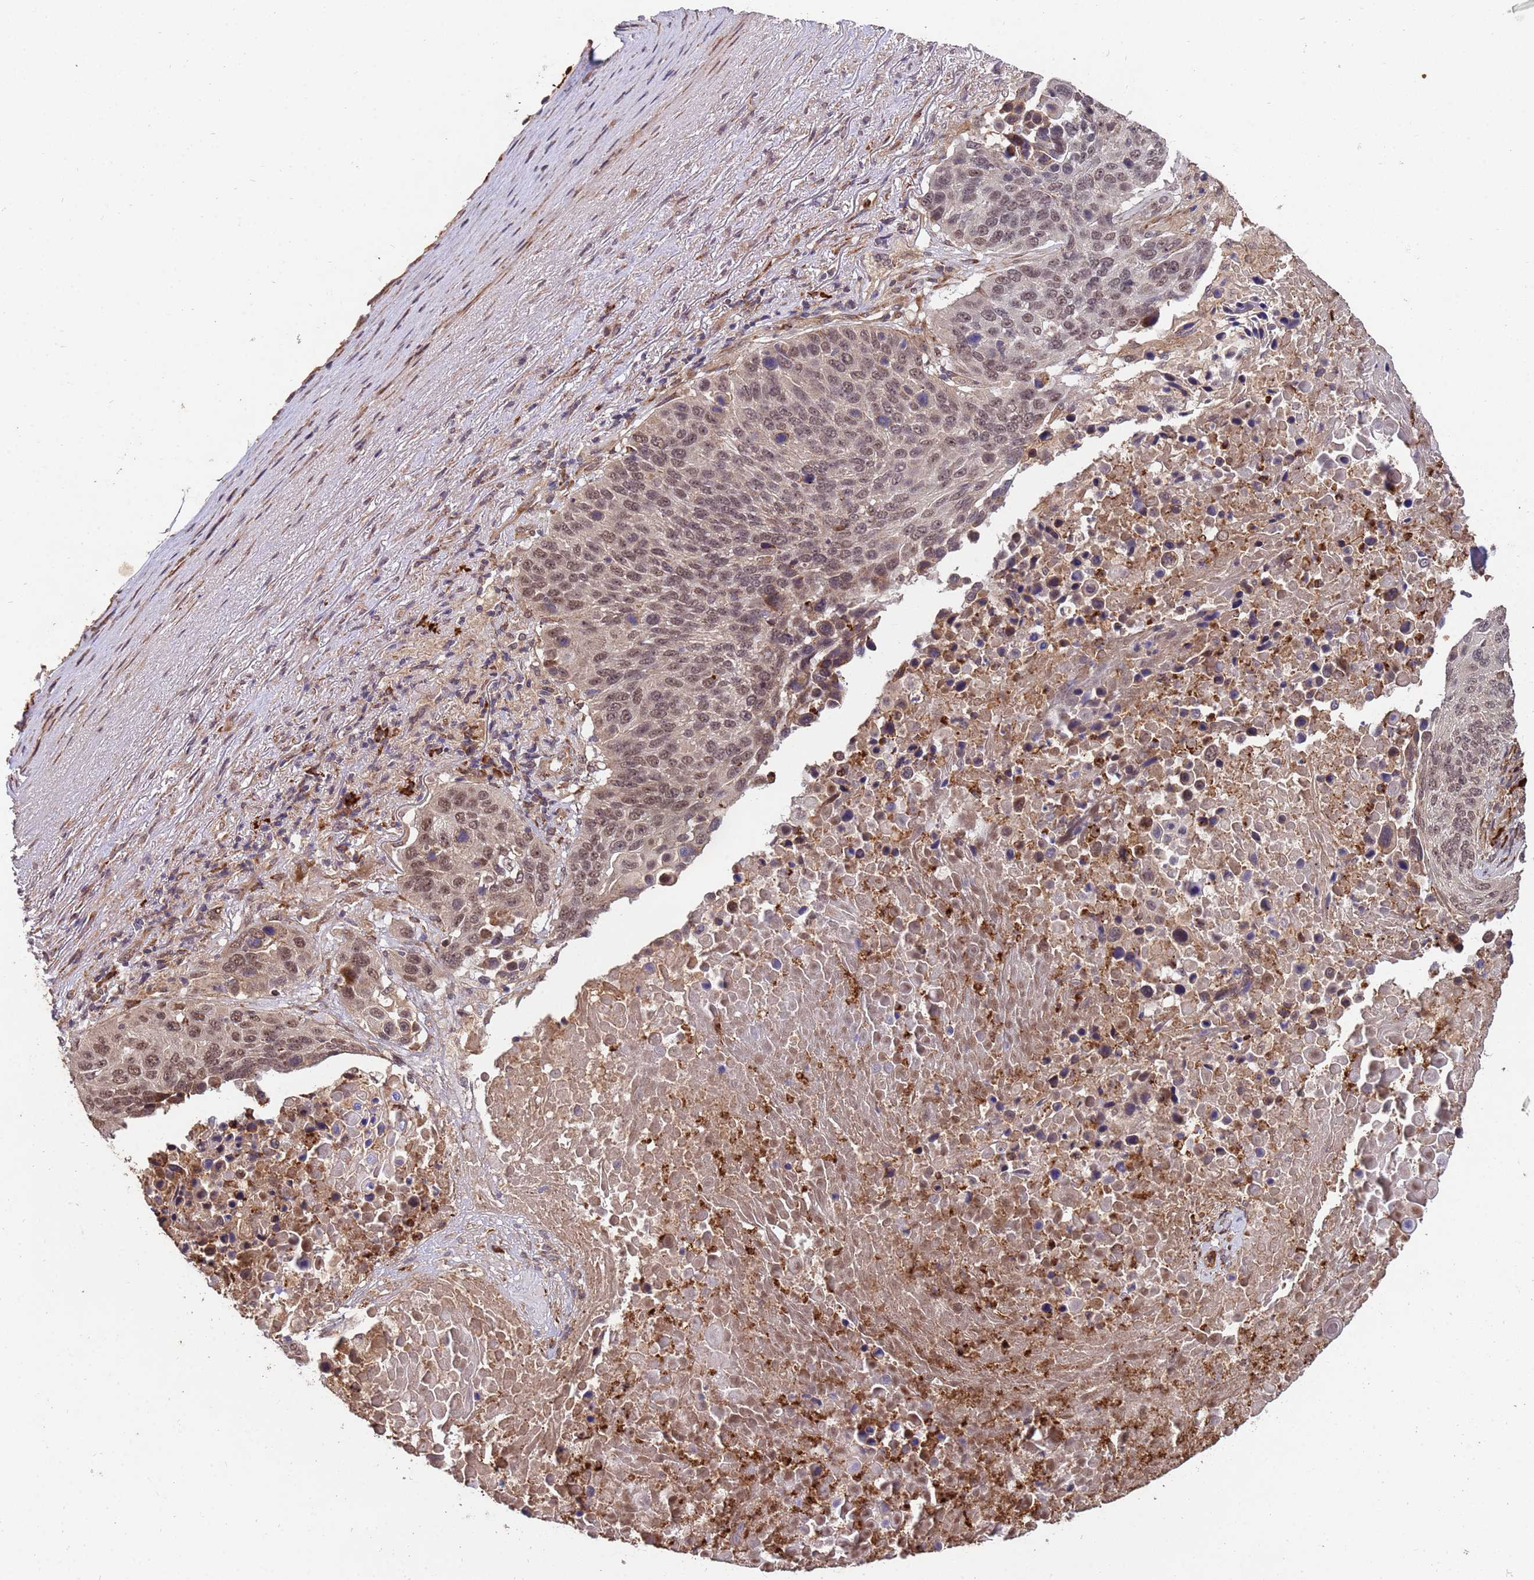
{"staining": {"intensity": "moderate", "quantity": ">75%", "location": "cytoplasmic/membranous,nuclear"}, "tissue": "lung cancer", "cell_type": "Tumor cells", "image_type": "cancer", "snomed": [{"axis": "morphology", "description": "Normal tissue, NOS"}, {"axis": "morphology", "description": "Squamous cell carcinoma, NOS"}, {"axis": "topography", "description": "Lymph node"}, {"axis": "topography", "description": "Lung"}], "caption": "Tumor cells display medium levels of moderate cytoplasmic/membranous and nuclear positivity in about >75% of cells in human lung cancer.", "gene": "ZNF619", "patient": {"sex": "male", "age": 66}}